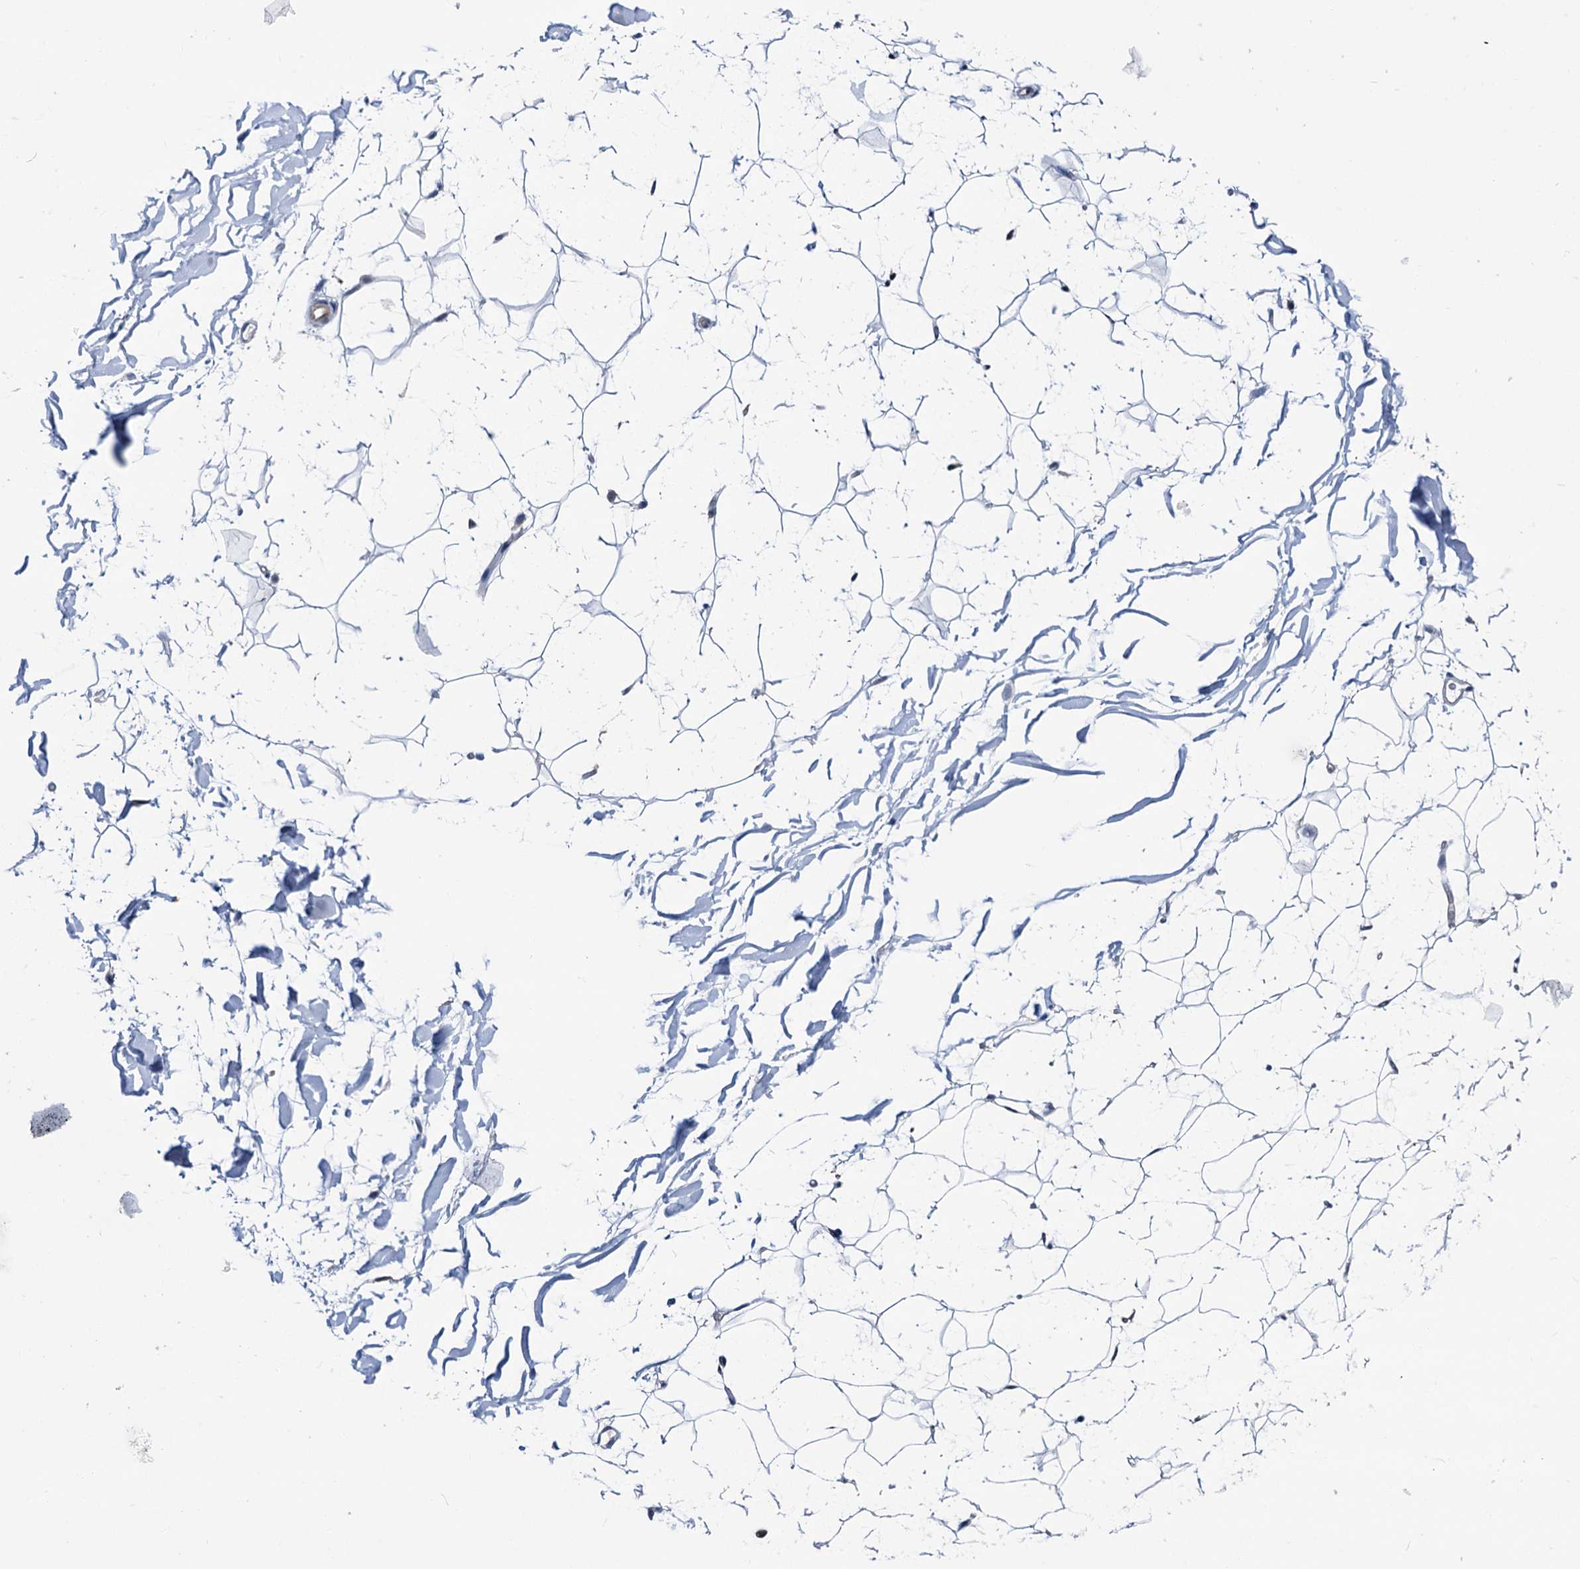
{"staining": {"intensity": "negative", "quantity": "none", "location": "none"}, "tissue": "adipose tissue", "cell_type": "Adipocytes", "image_type": "normal", "snomed": [{"axis": "morphology", "description": "Normal tissue, NOS"}, {"axis": "topography", "description": "Breast"}], "caption": "IHC of unremarkable adipose tissue reveals no expression in adipocytes.", "gene": "GLO1", "patient": {"sex": "female", "age": 26}}